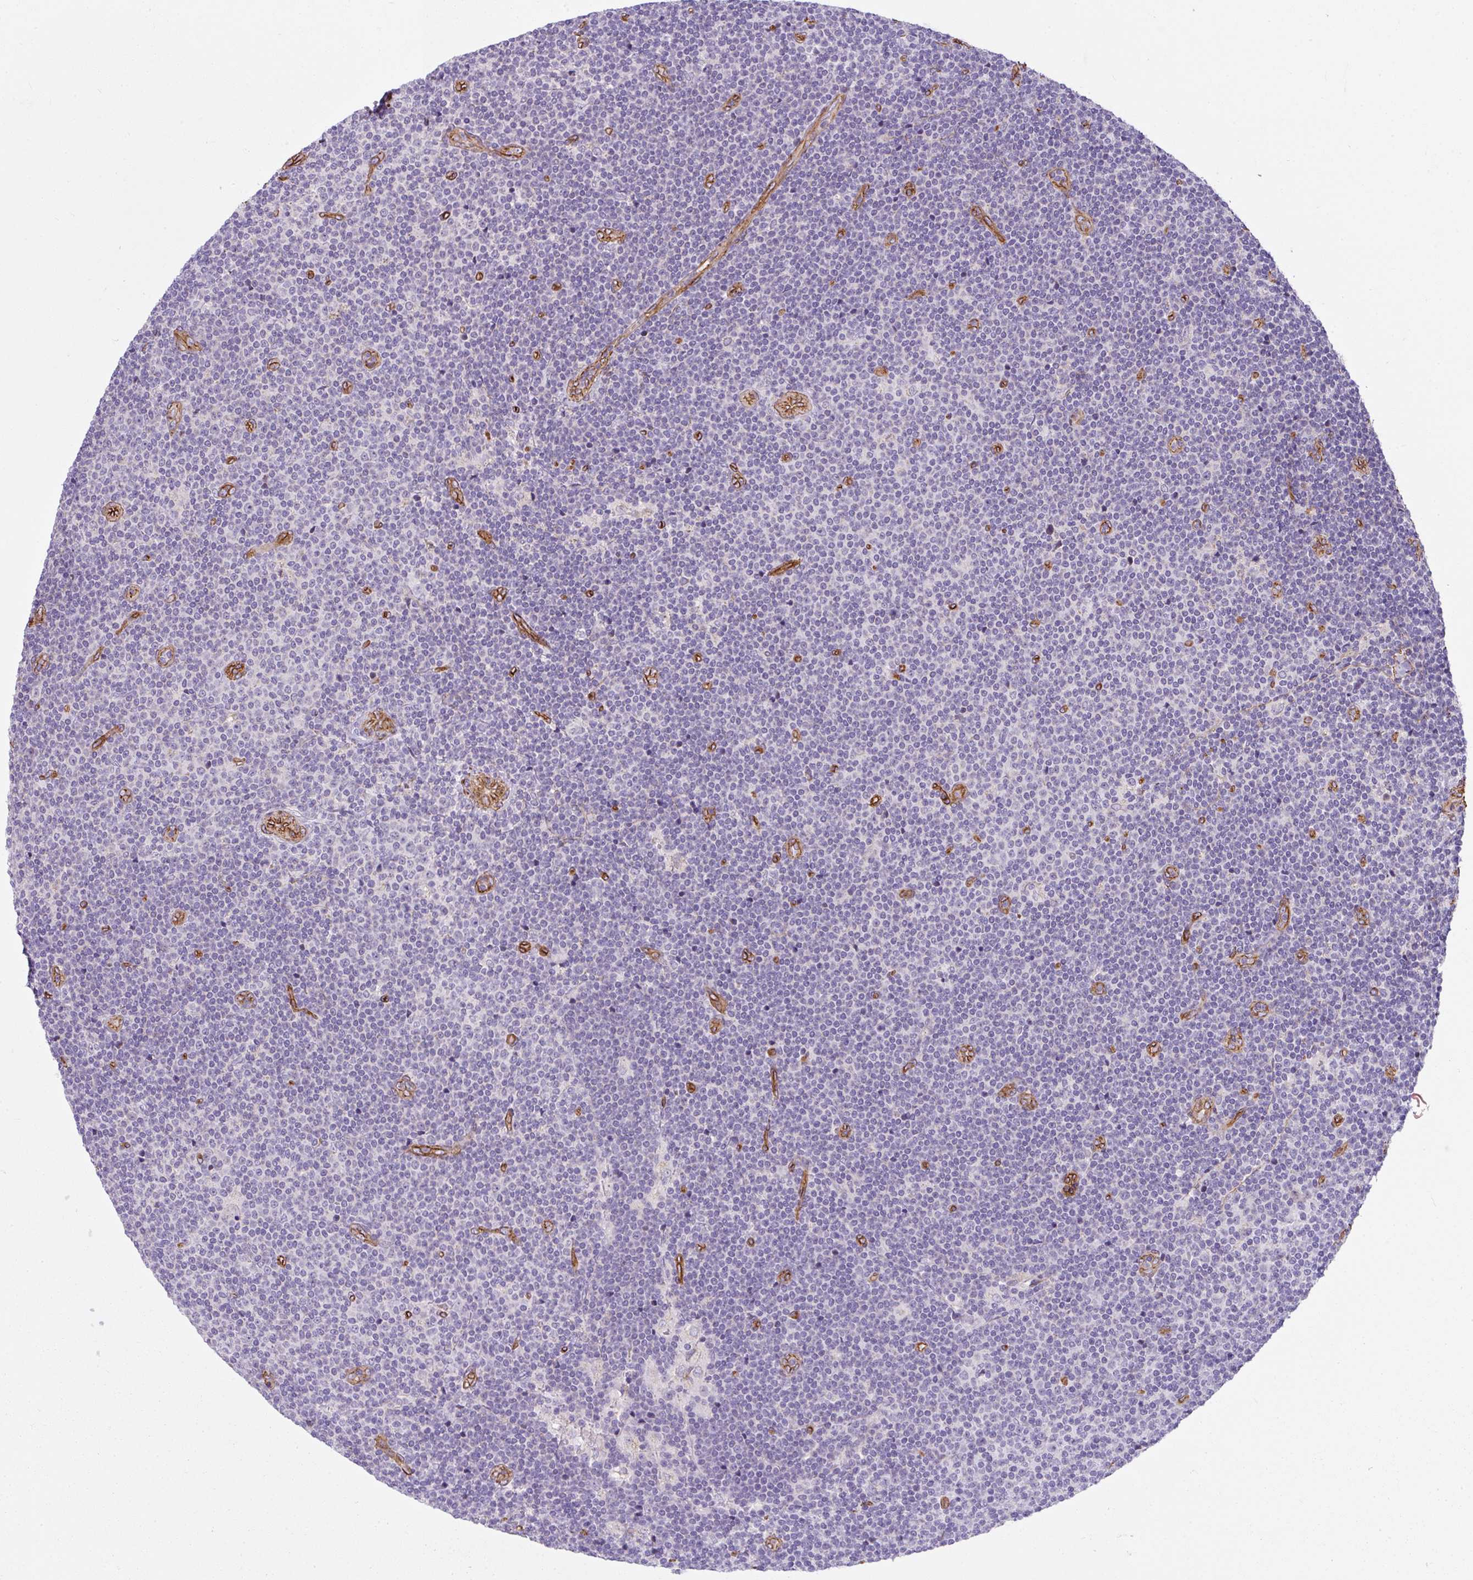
{"staining": {"intensity": "negative", "quantity": "none", "location": "none"}, "tissue": "lymphoma", "cell_type": "Tumor cells", "image_type": "cancer", "snomed": [{"axis": "morphology", "description": "Malignant lymphoma, non-Hodgkin's type, Low grade"}, {"axis": "topography", "description": "Lymph node"}], "caption": "Tumor cells show no significant staining in malignant lymphoma, non-Hodgkin's type (low-grade).", "gene": "ANKUB1", "patient": {"sex": "male", "age": 48}}